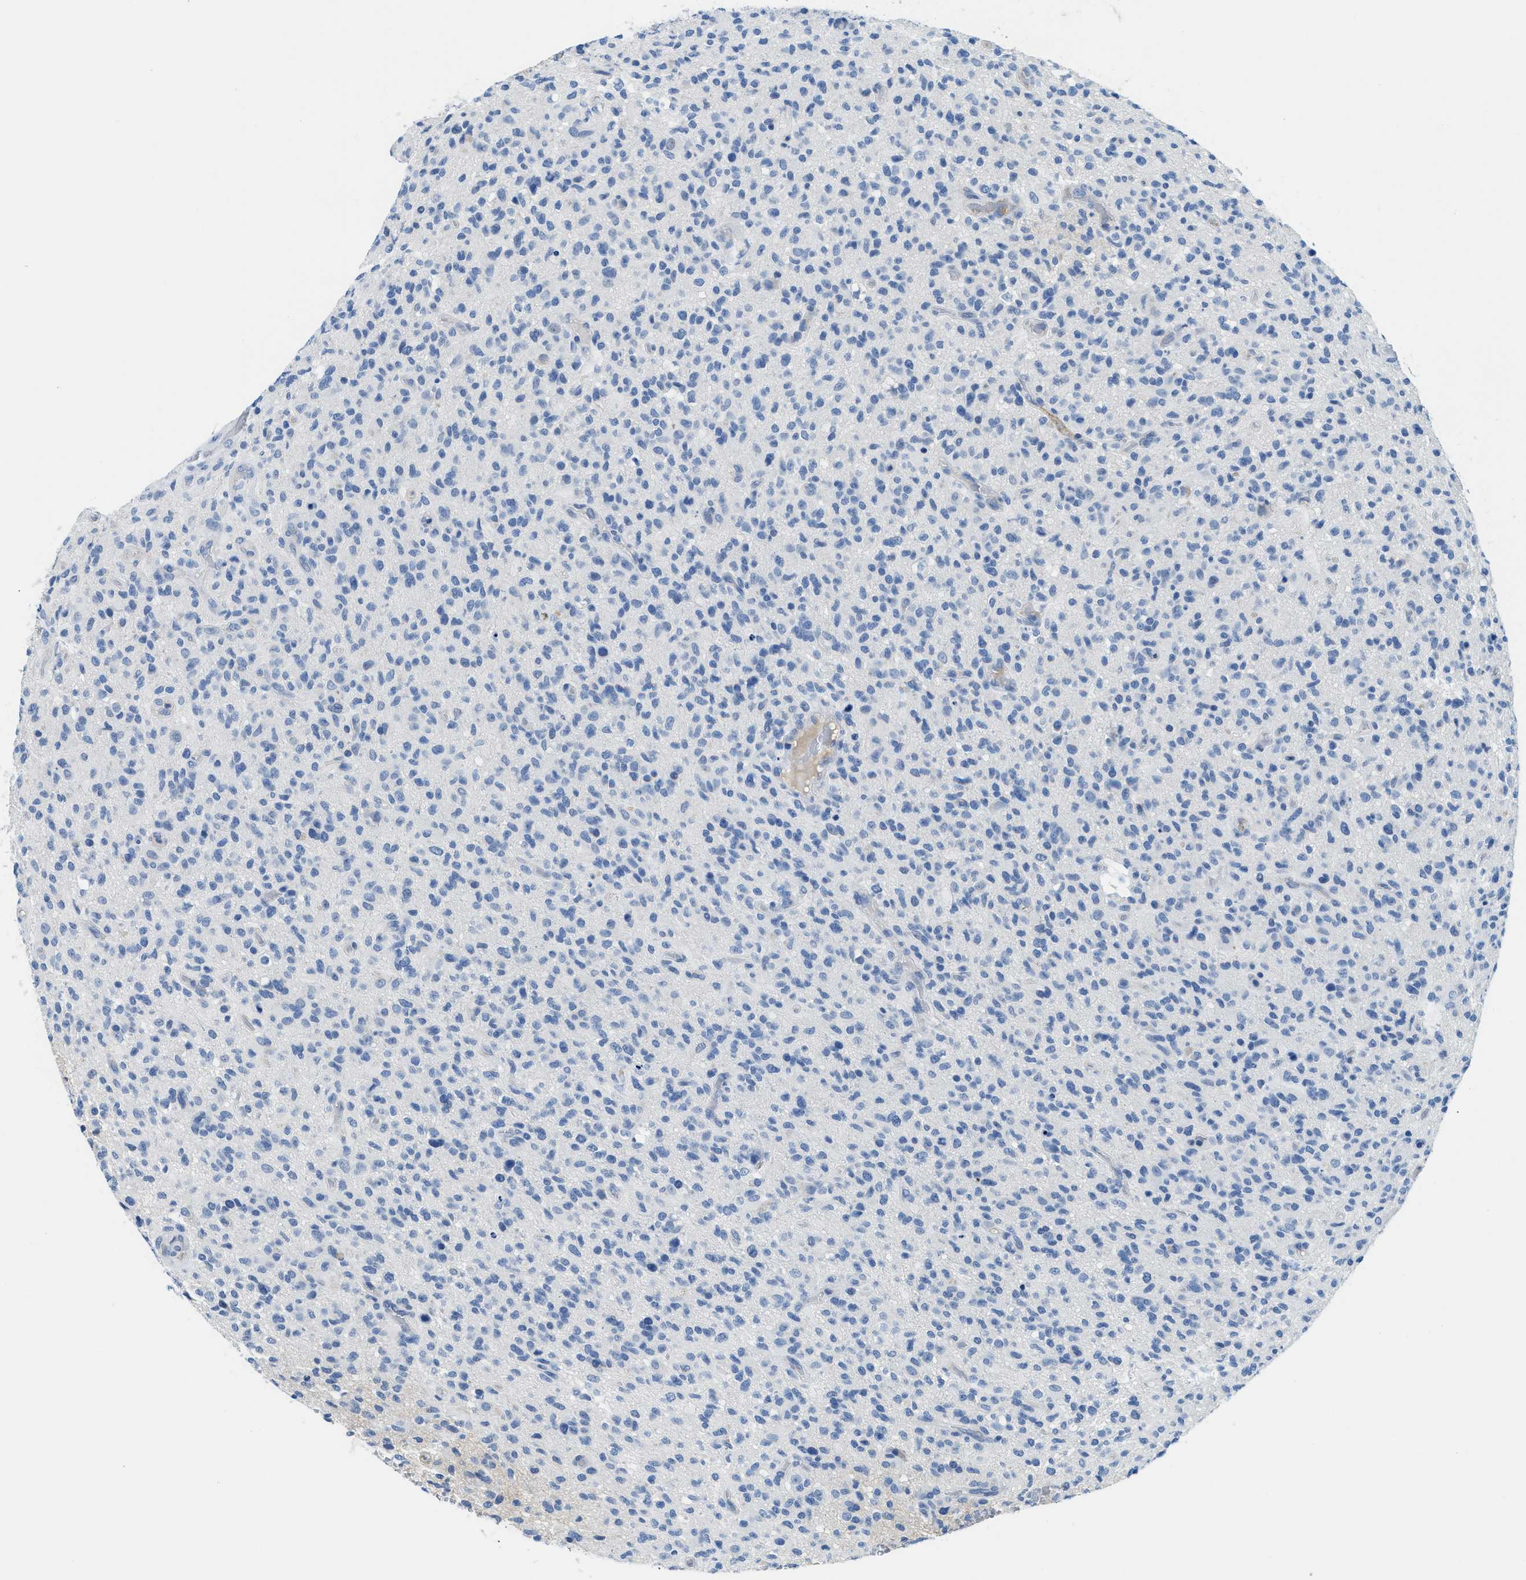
{"staining": {"intensity": "negative", "quantity": "none", "location": "none"}, "tissue": "glioma", "cell_type": "Tumor cells", "image_type": "cancer", "snomed": [{"axis": "morphology", "description": "Glioma, malignant, High grade"}, {"axis": "topography", "description": "Brain"}], "caption": "There is no significant positivity in tumor cells of malignant high-grade glioma. The staining was performed using DAB (3,3'-diaminobenzidine) to visualize the protein expression in brown, while the nuclei were stained in blue with hematoxylin (Magnification: 20x).", "gene": "MBL2", "patient": {"sex": "male", "age": 71}}